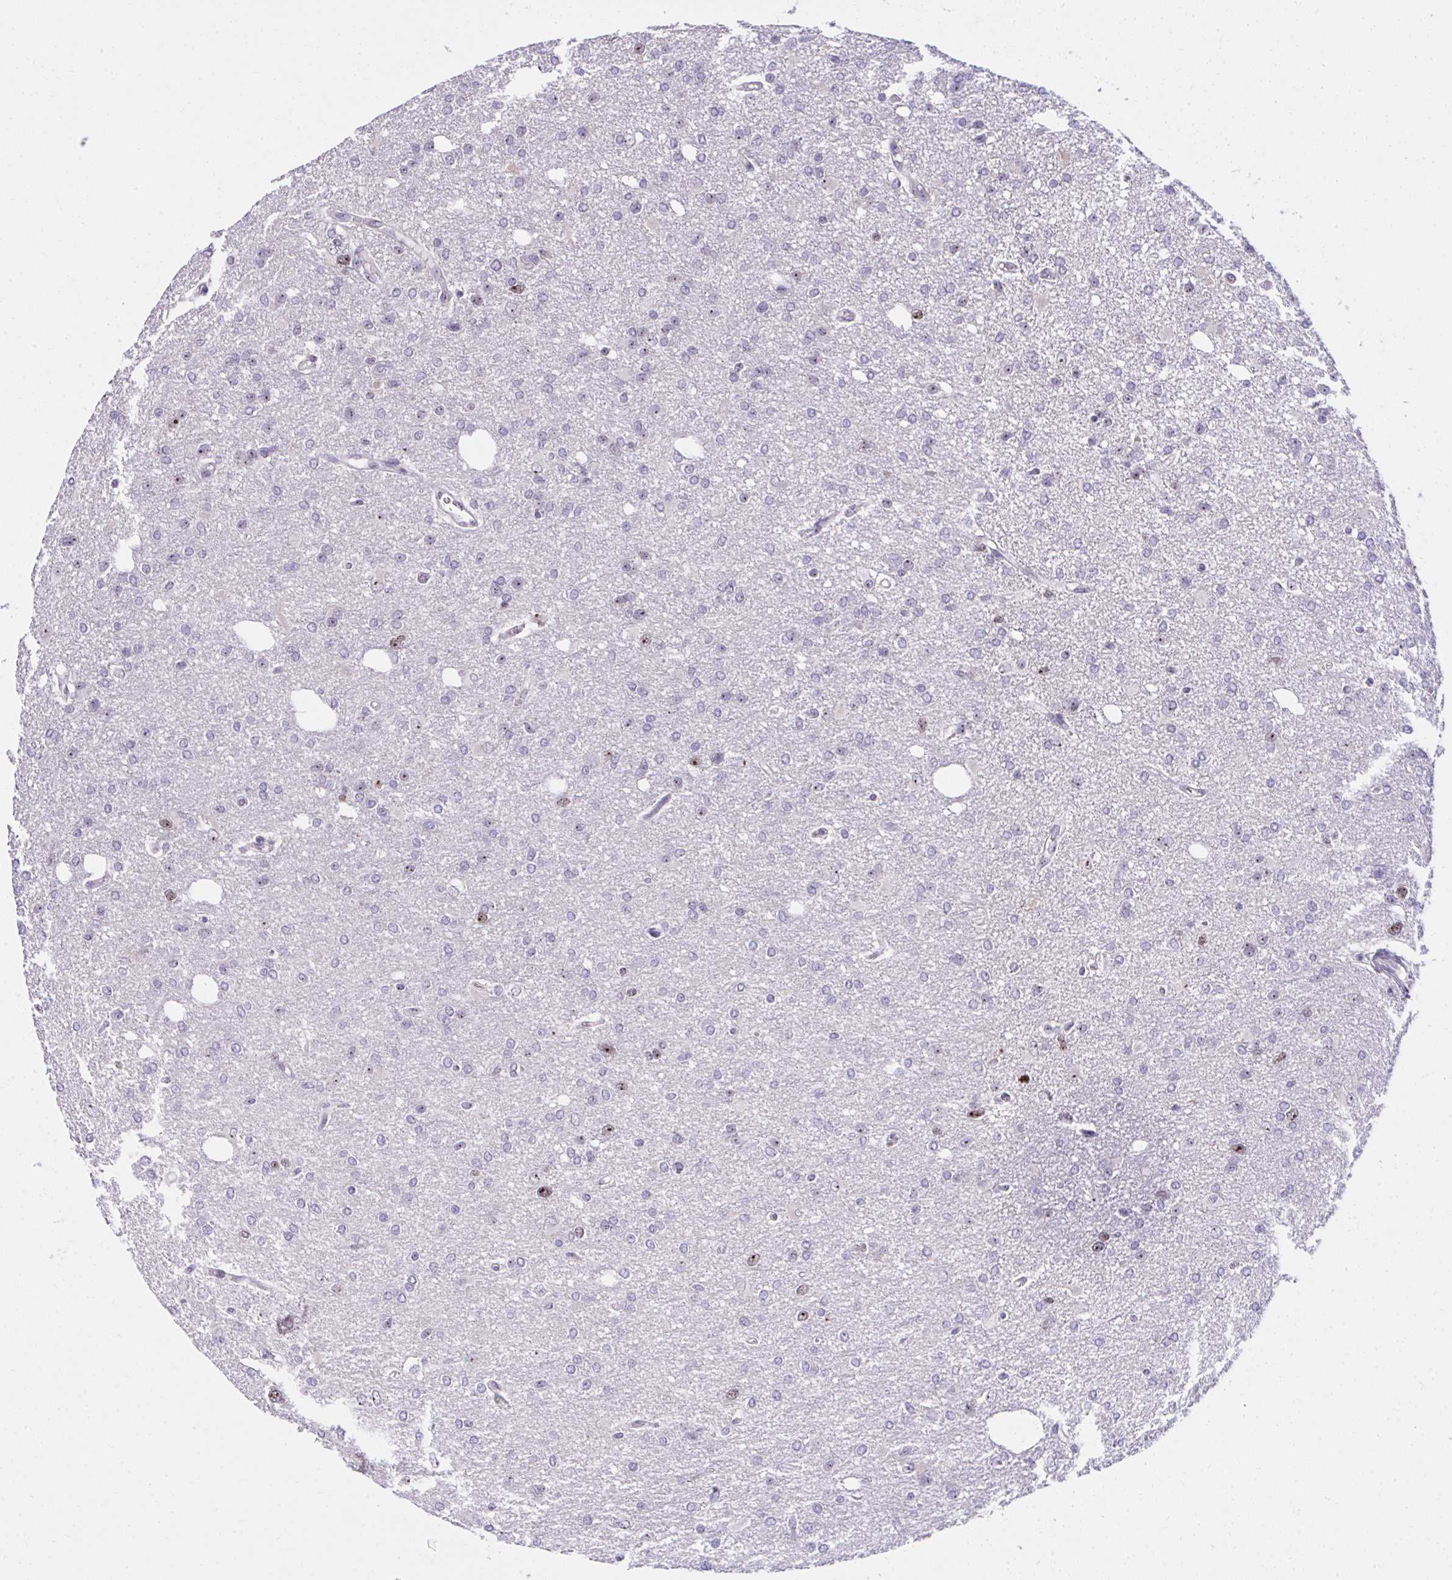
{"staining": {"intensity": "moderate", "quantity": "<25%", "location": "nuclear"}, "tissue": "glioma", "cell_type": "Tumor cells", "image_type": "cancer", "snomed": [{"axis": "morphology", "description": "Glioma, malignant, Low grade"}, {"axis": "topography", "description": "Brain"}], "caption": "This is a histology image of immunohistochemistry (IHC) staining of glioma, which shows moderate positivity in the nuclear of tumor cells.", "gene": "CEP72", "patient": {"sex": "male", "age": 26}}